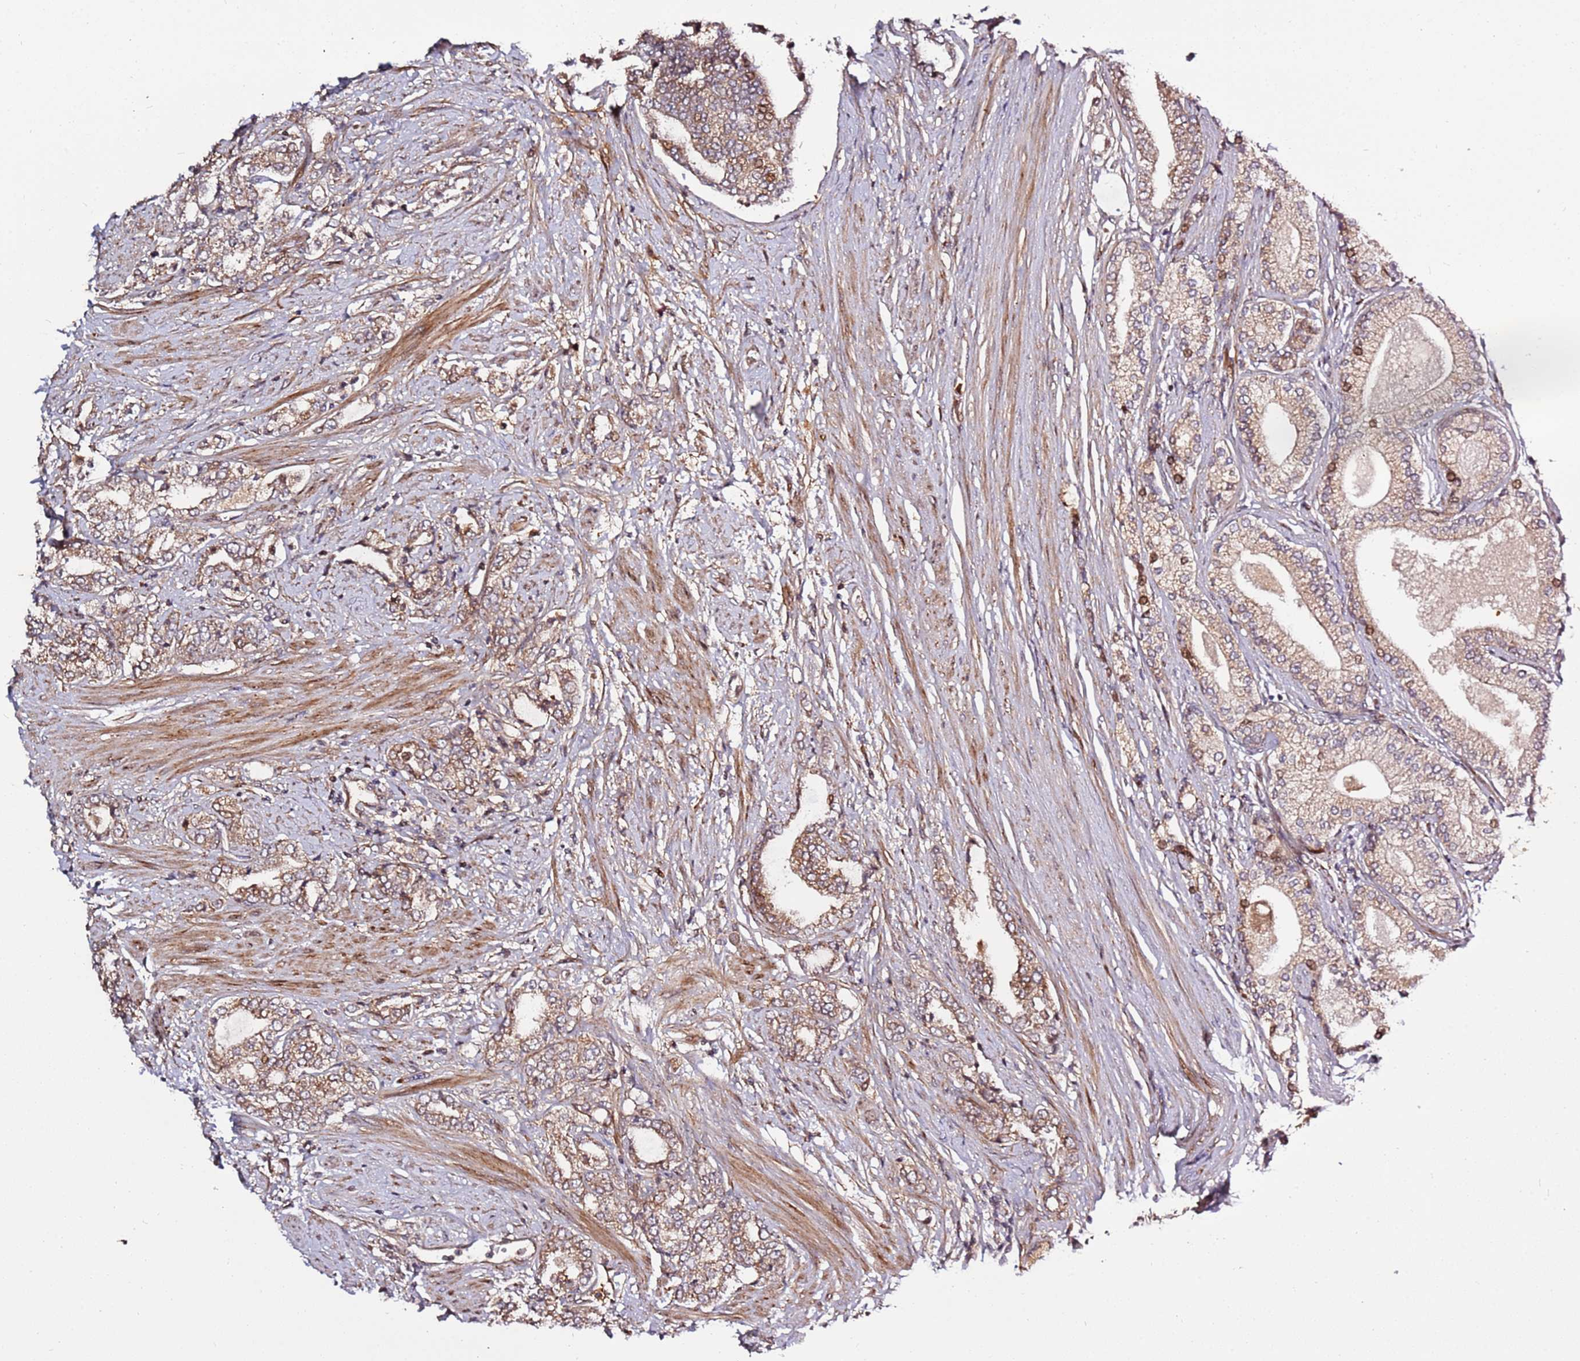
{"staining": {"intensity": "moderate", "quantity": ">75%", "location": "cytoplasmic/membranous"}, "tissue": "prostate cancer", "cell_type": "Tumor cells", "image_type": "cancer", "snomed": [{"axis": "morphology", "description": "Adenocarcinoma, High grade"}, {"axis": "topography", "description": "Prostate"}], "caption": "Immunohistochemical staining of prostate cancer (high-grade adenocarcinoma) demonstrates medium levels of moderate cytoplasmic/membranous protein expression in about >75% of tumor cells. The protein of interest is shown in brown color, while the nuclei are stained blue.", "gene": "RHBDL1", "patient": {"sex": "male", "age": 64}}